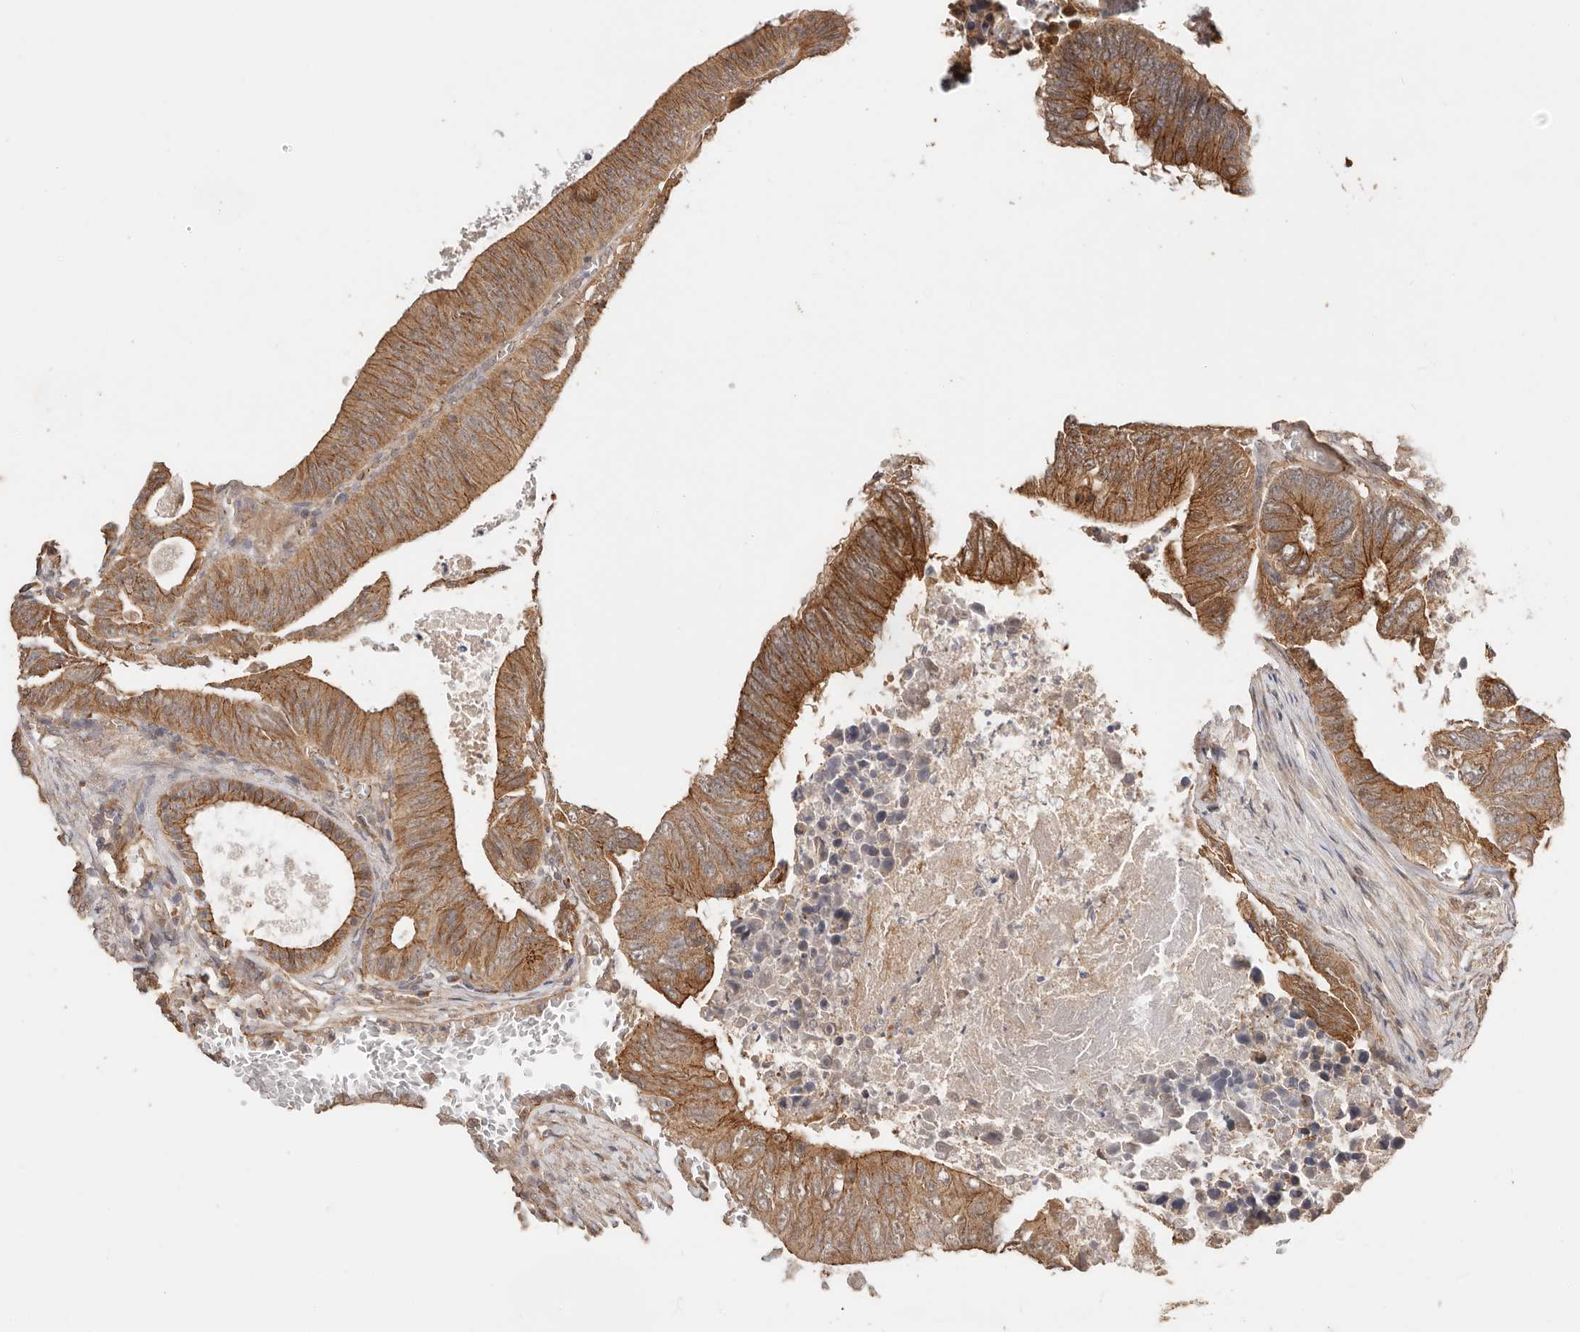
{"staining": {"intensity": "moderate", "quantity": ">75%", "location": "cytoplasmic/membranous"}, "tissue": "colorectal cancer", "cell_type": "Tumor cells", "image_type": "cancer", "snomed": [{"axis": "morphology", "description": "Adenocarcinoma, NOS"}, {"axis": "topography", "description": "Colon"}], "caption": "Adenocarcinoma (colorectal) was stained to show a protein in brown. There is medium levels of moderate cytoplasmic/membranous positivity in approximately >75% of tumor cells.", "gene": "AFDN", "patient": {"sex": "male", "age": 87}}